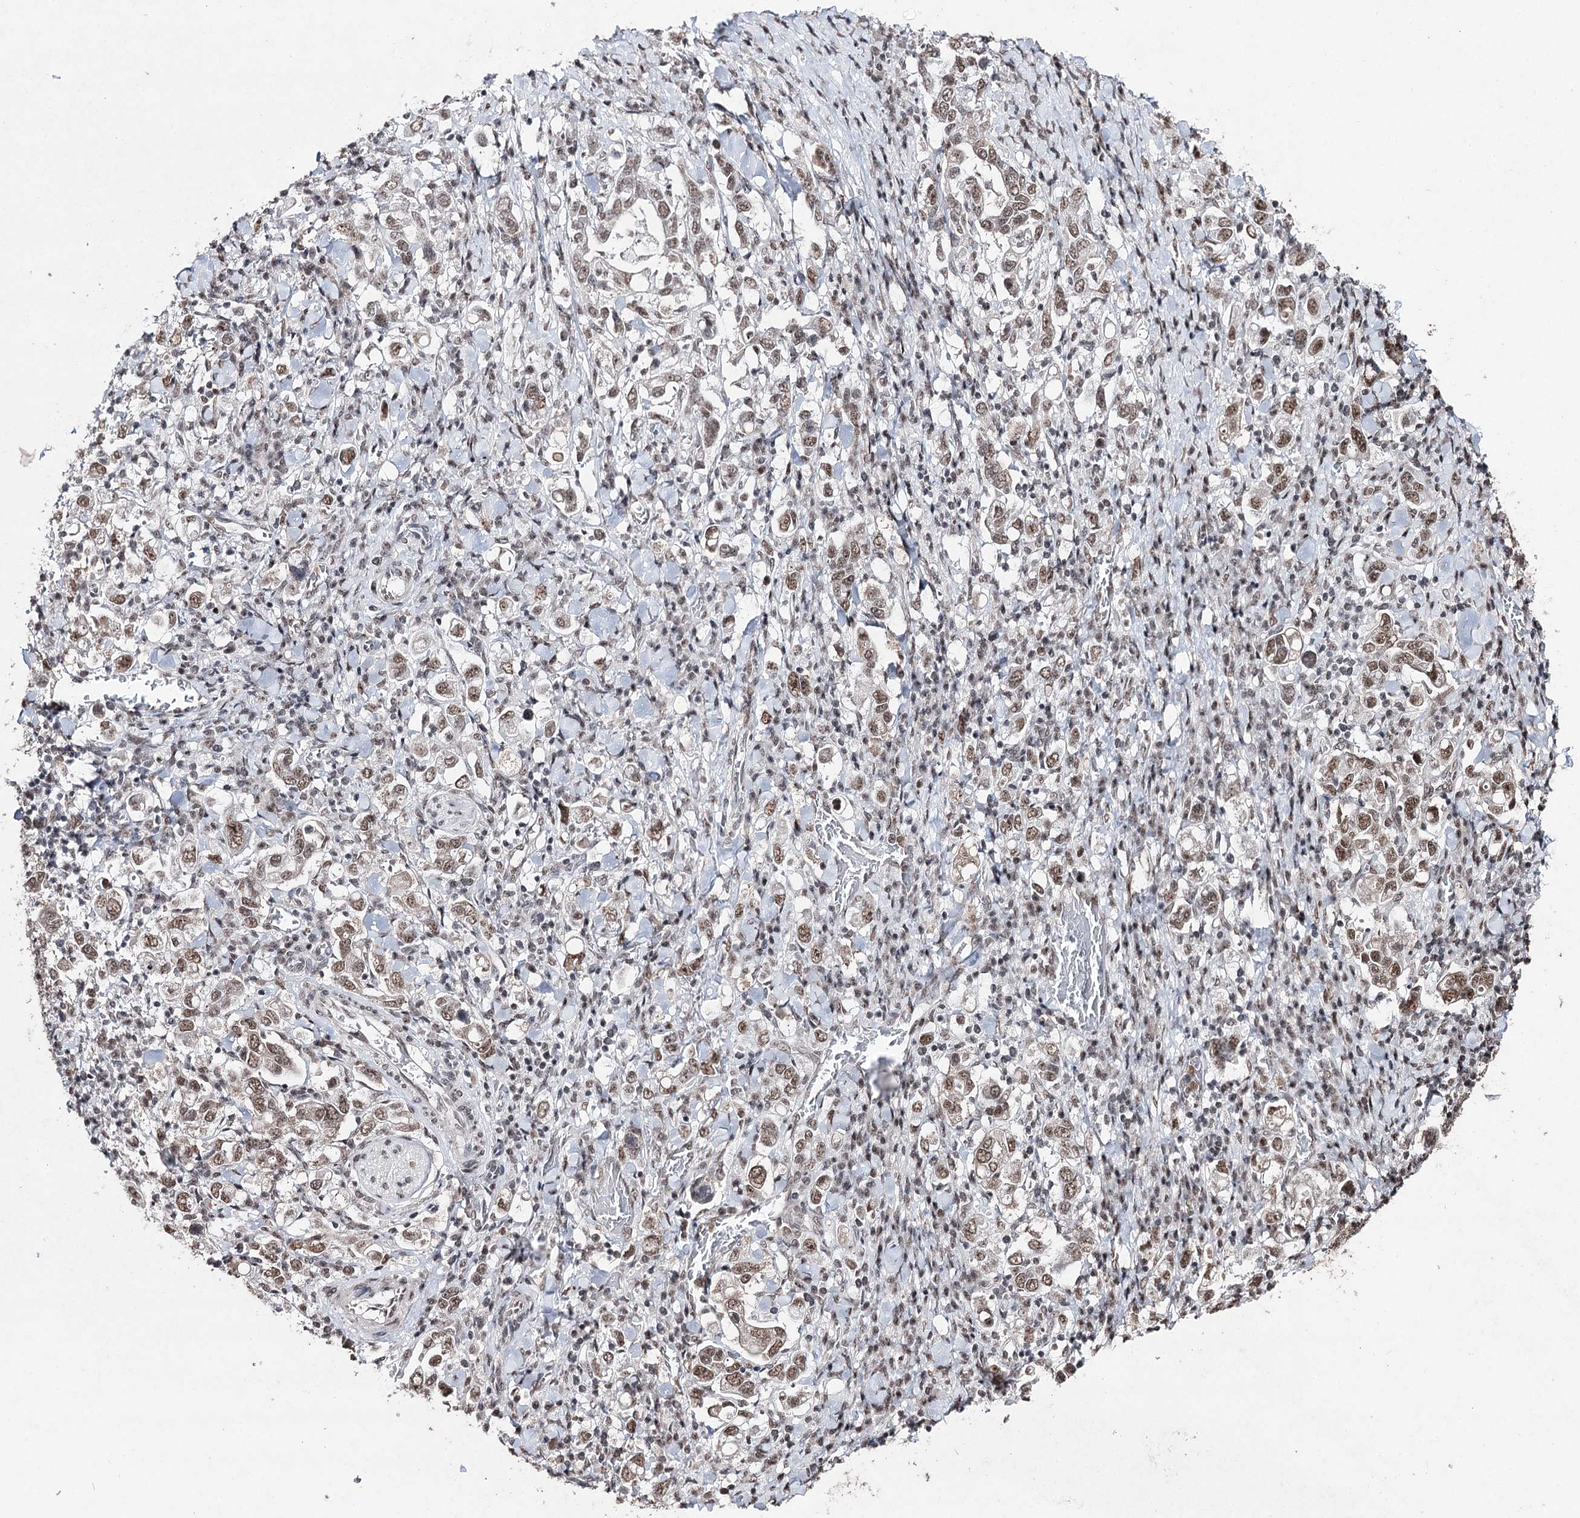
{"staining": {"intensity": "moderate", "quantity": ">75%", "location": "nuclear"}, "tissue": "stomach cancer", "cell_type": "Tumor cells", "image_type": "cancer", "snomed": [{"axis": "morphology", "description": "Adenocarcinoma, NOS"}, {"axis": "topography", "description": "Stomach, upper"}], "caption": "IHC photomicrograph of neoplastic tissue: human adenocarcinoma (stomach) stained using immunohistochemistry (IHC) reveals medium levels of moderate protein expression localized specifically in the nuclear of tumor cells, appearing as a nuclear brown color.", "gene": "PDCD4", "patient": {"sex": "male", "age": 62}}